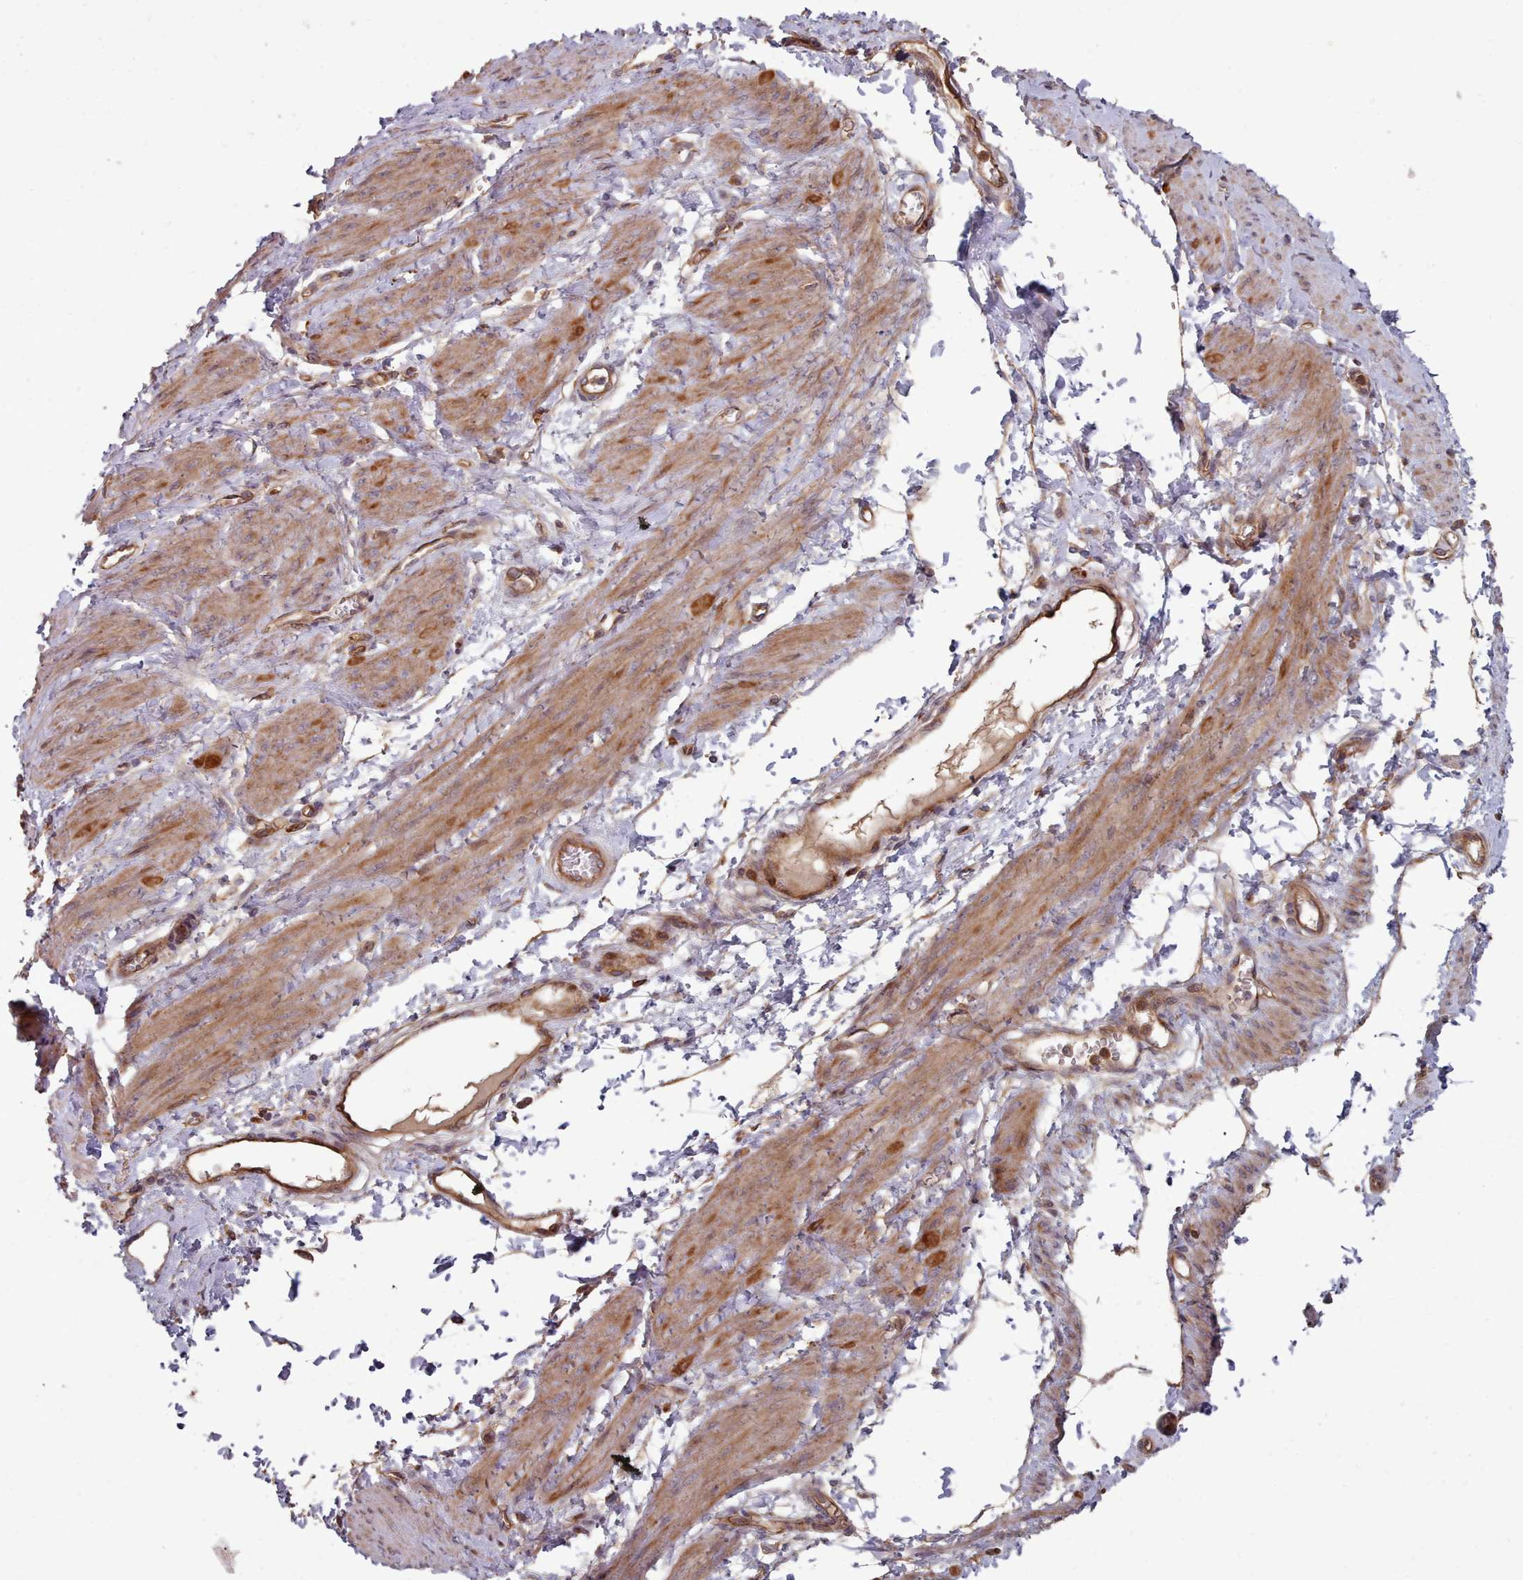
{"staining": {"intensity": "moderate", "quantity": ">75%", "location": "cytoplasmic/membranous"}, "tissue": "smooth muscle", "cell_type": "Smooth muscle cells", "image_type": "normal", "snomed": [{"axis": "morphology", "description": "Normal tissue, NOS"}, {"axis": "topography", "description": "Smooth muscle"}, {"axis": "topography", "description": "Uterus"}], "caption": "This histopathology image exhibits immunohistochemistry staining of normal smooth muscle, with medium moderate cytoplasmic/membranous expression in approximately >75% of smooth muscle cells.", "gene": "THSD7B", "patient": {"sex": "female", "age": 39}}